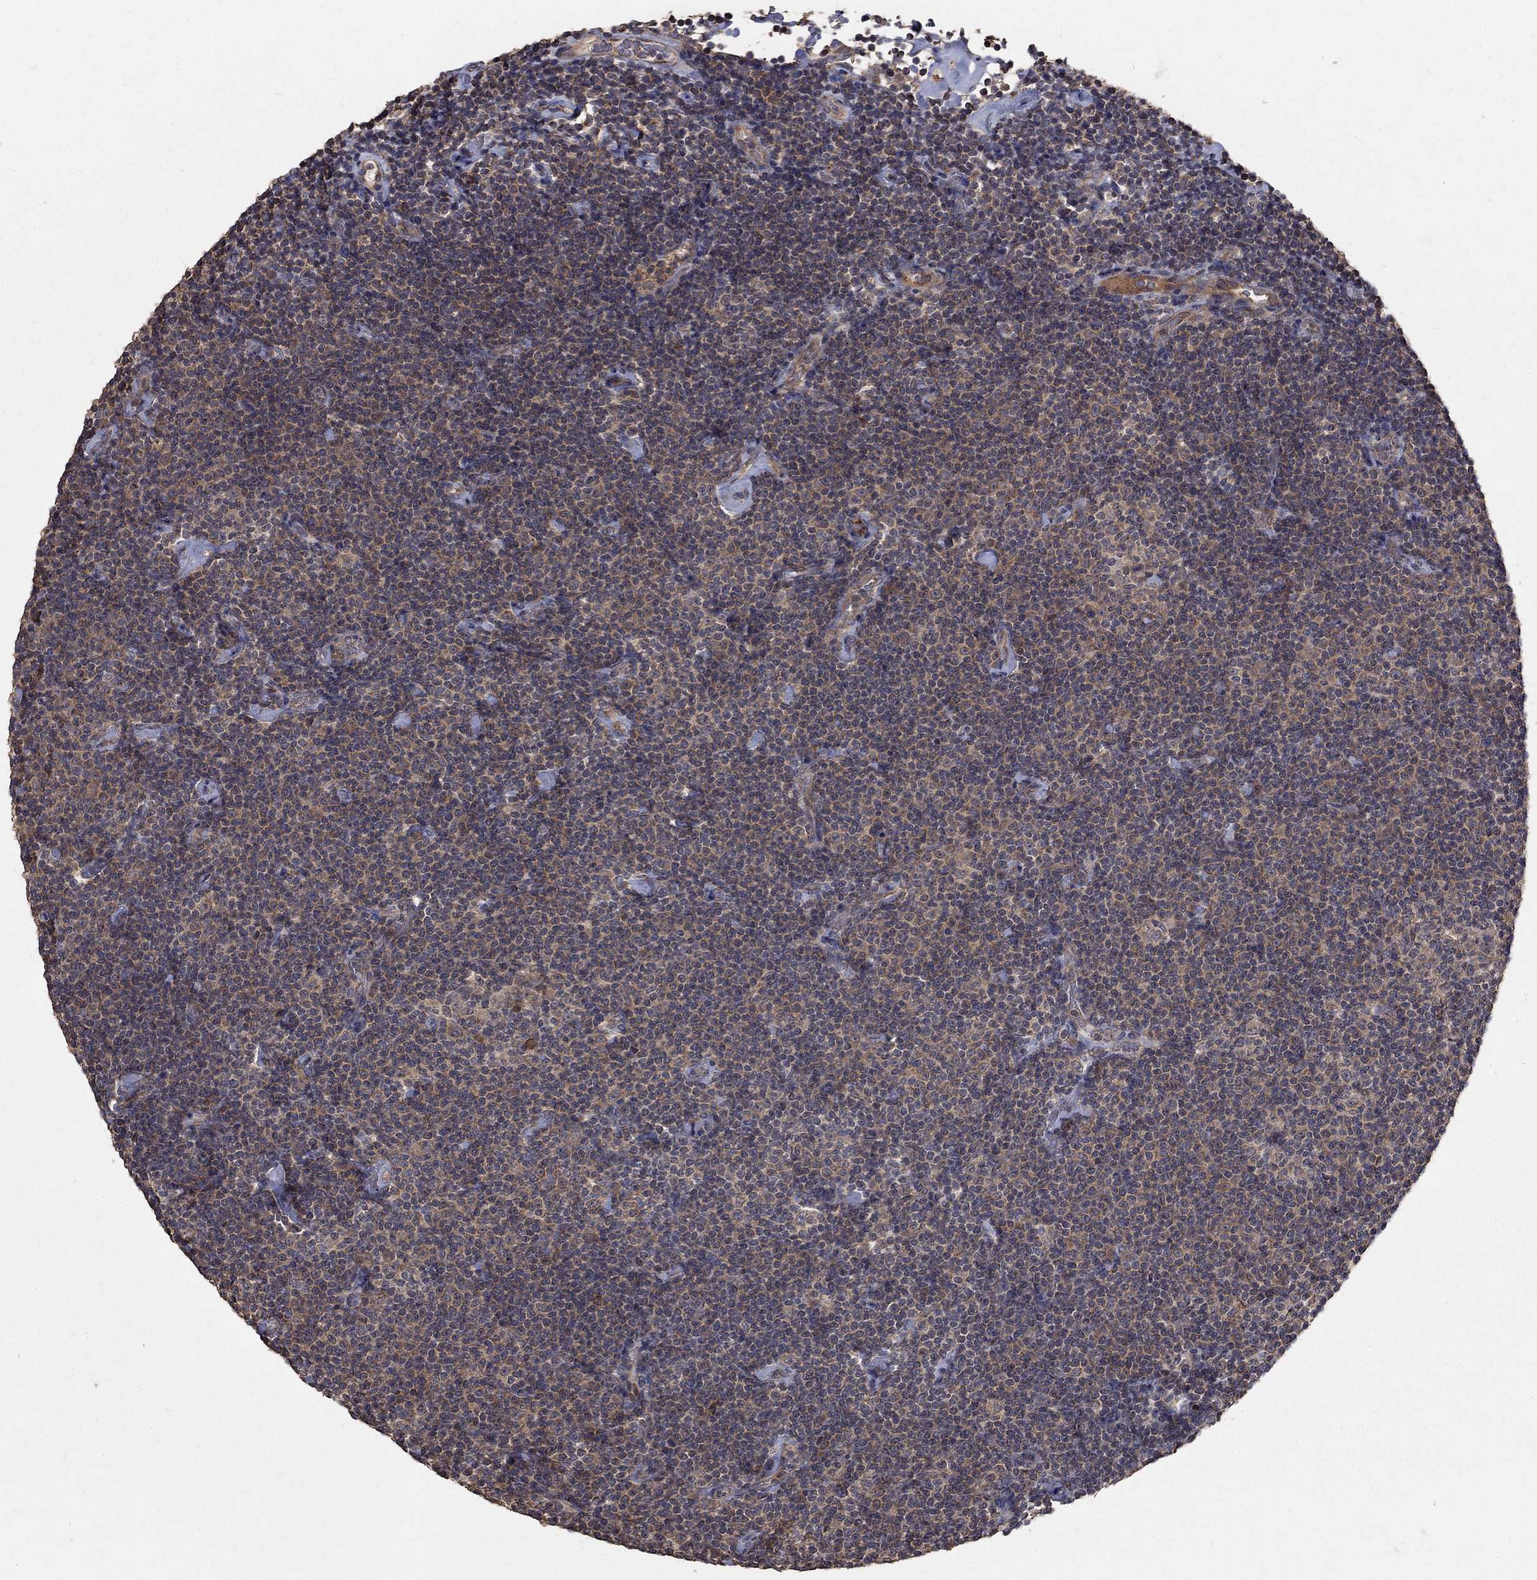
{"staining": {"intensity": "weak", "quantity": ">75%", "location": "cytoplasmic/membranous"}, "tissue": "lymphoma", "cell_type": "Tumor cells", "image_type": "cancer", "snomed": [{"axis": "morphology", "description": "Malignant lymphoma, non-Hodgkin's type, Low grade"}, {"axis": "topography", "description": "Lymph node"}], "caption": "The micrograph exhibits immunohistochemical staining of lymphoma. There is weak cytoplasmic/membranous staining is appreciated in approximately >75% of tumor cells.", "gene": "C17orf75", "patient": {"sex": "male", "age": 81}}